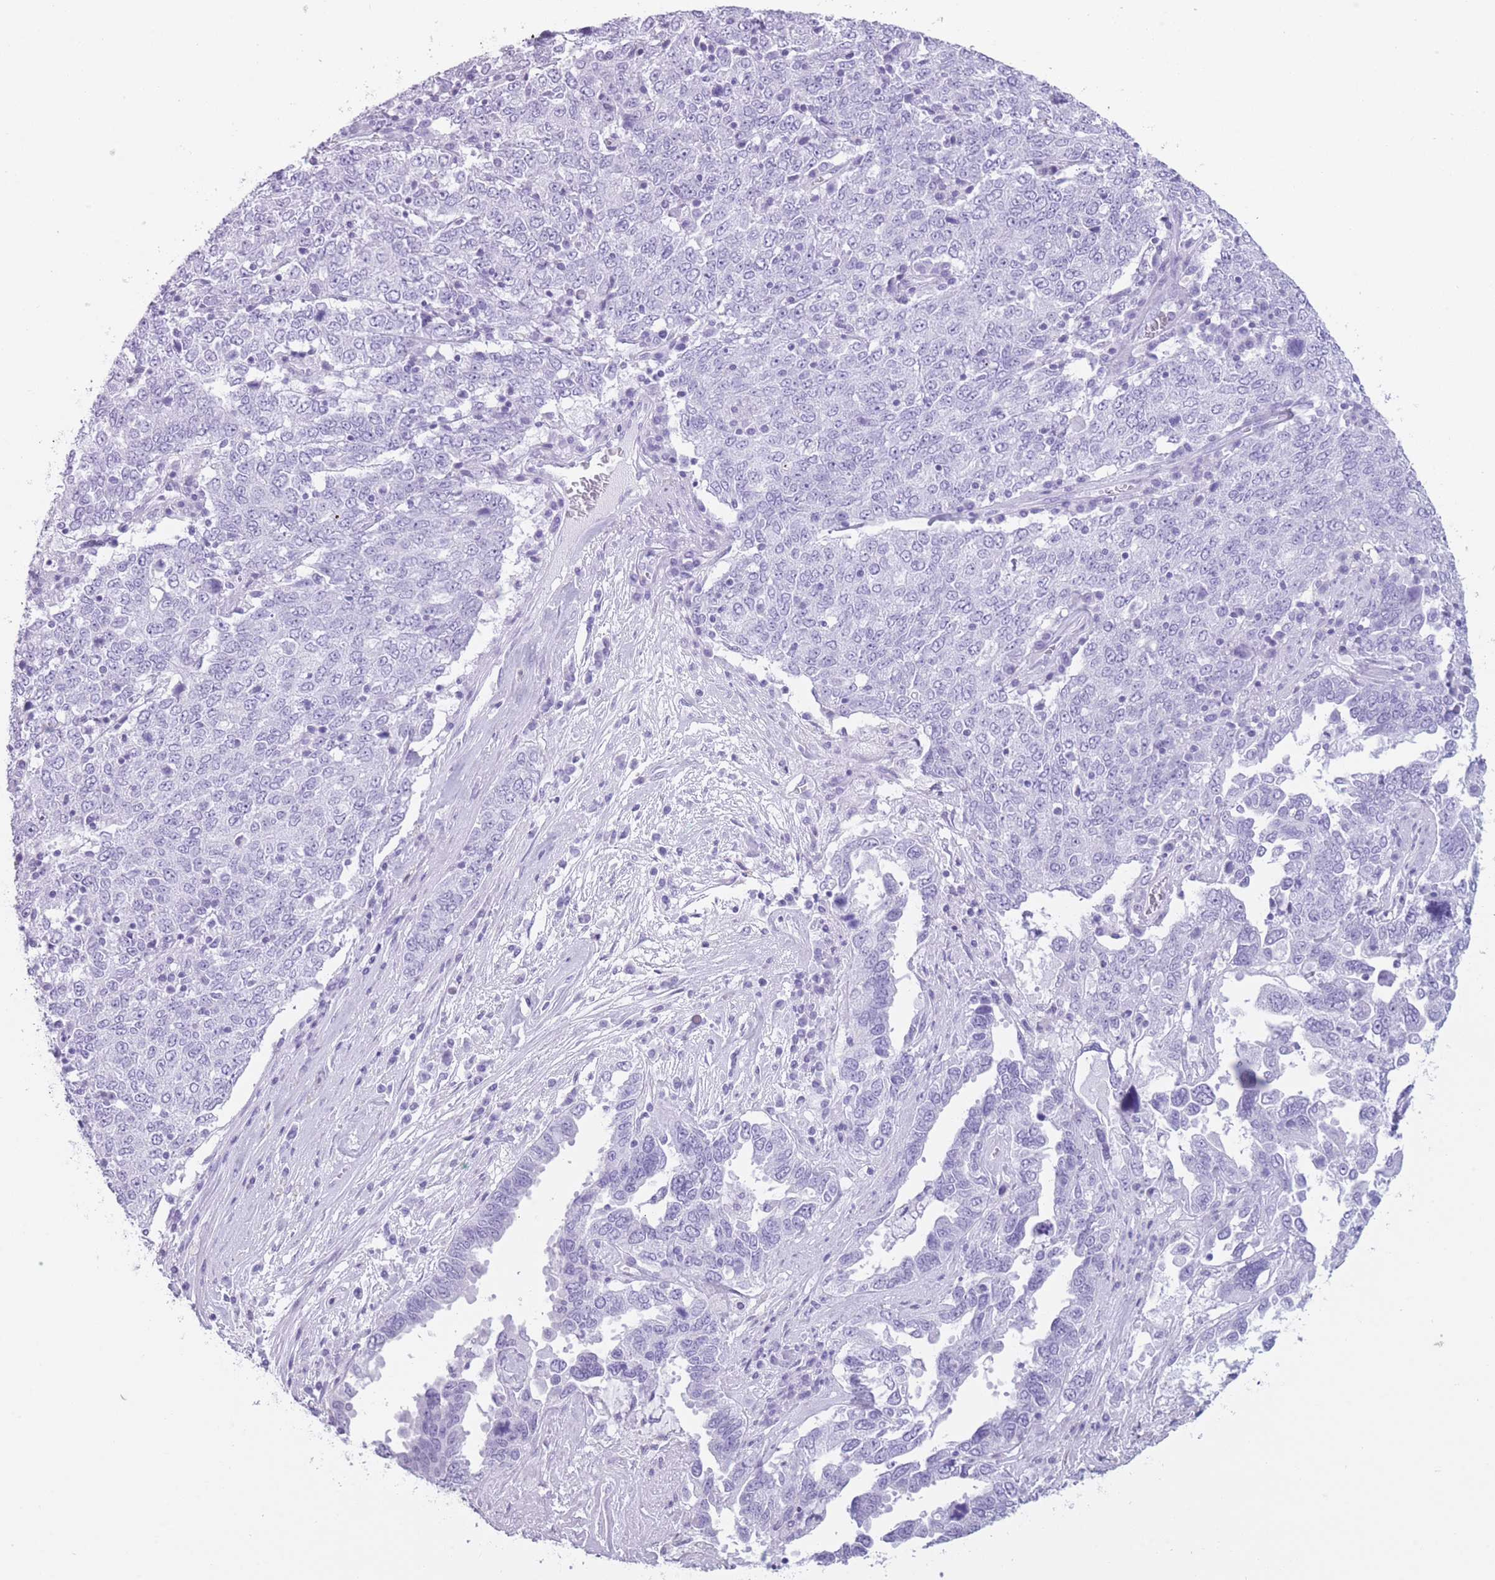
{"staining": {"intensity": "negative", "quantity": "none", "location": "none"}, "tissue": "ovarian cancer", "cell_type": "Tumor cells", "image_type": "cancer", "snomed": [{"axis": "morphology", "description": "Carcinoma, endometroid"}, {"axis": "topography", "description": "Ovary"}], "caption": "Histopathology image shows no significant protein positivity in tumor cells of ovarian cancer.", "gene": "OR4F21", "patient": {"sex": "female", "age": 62}}